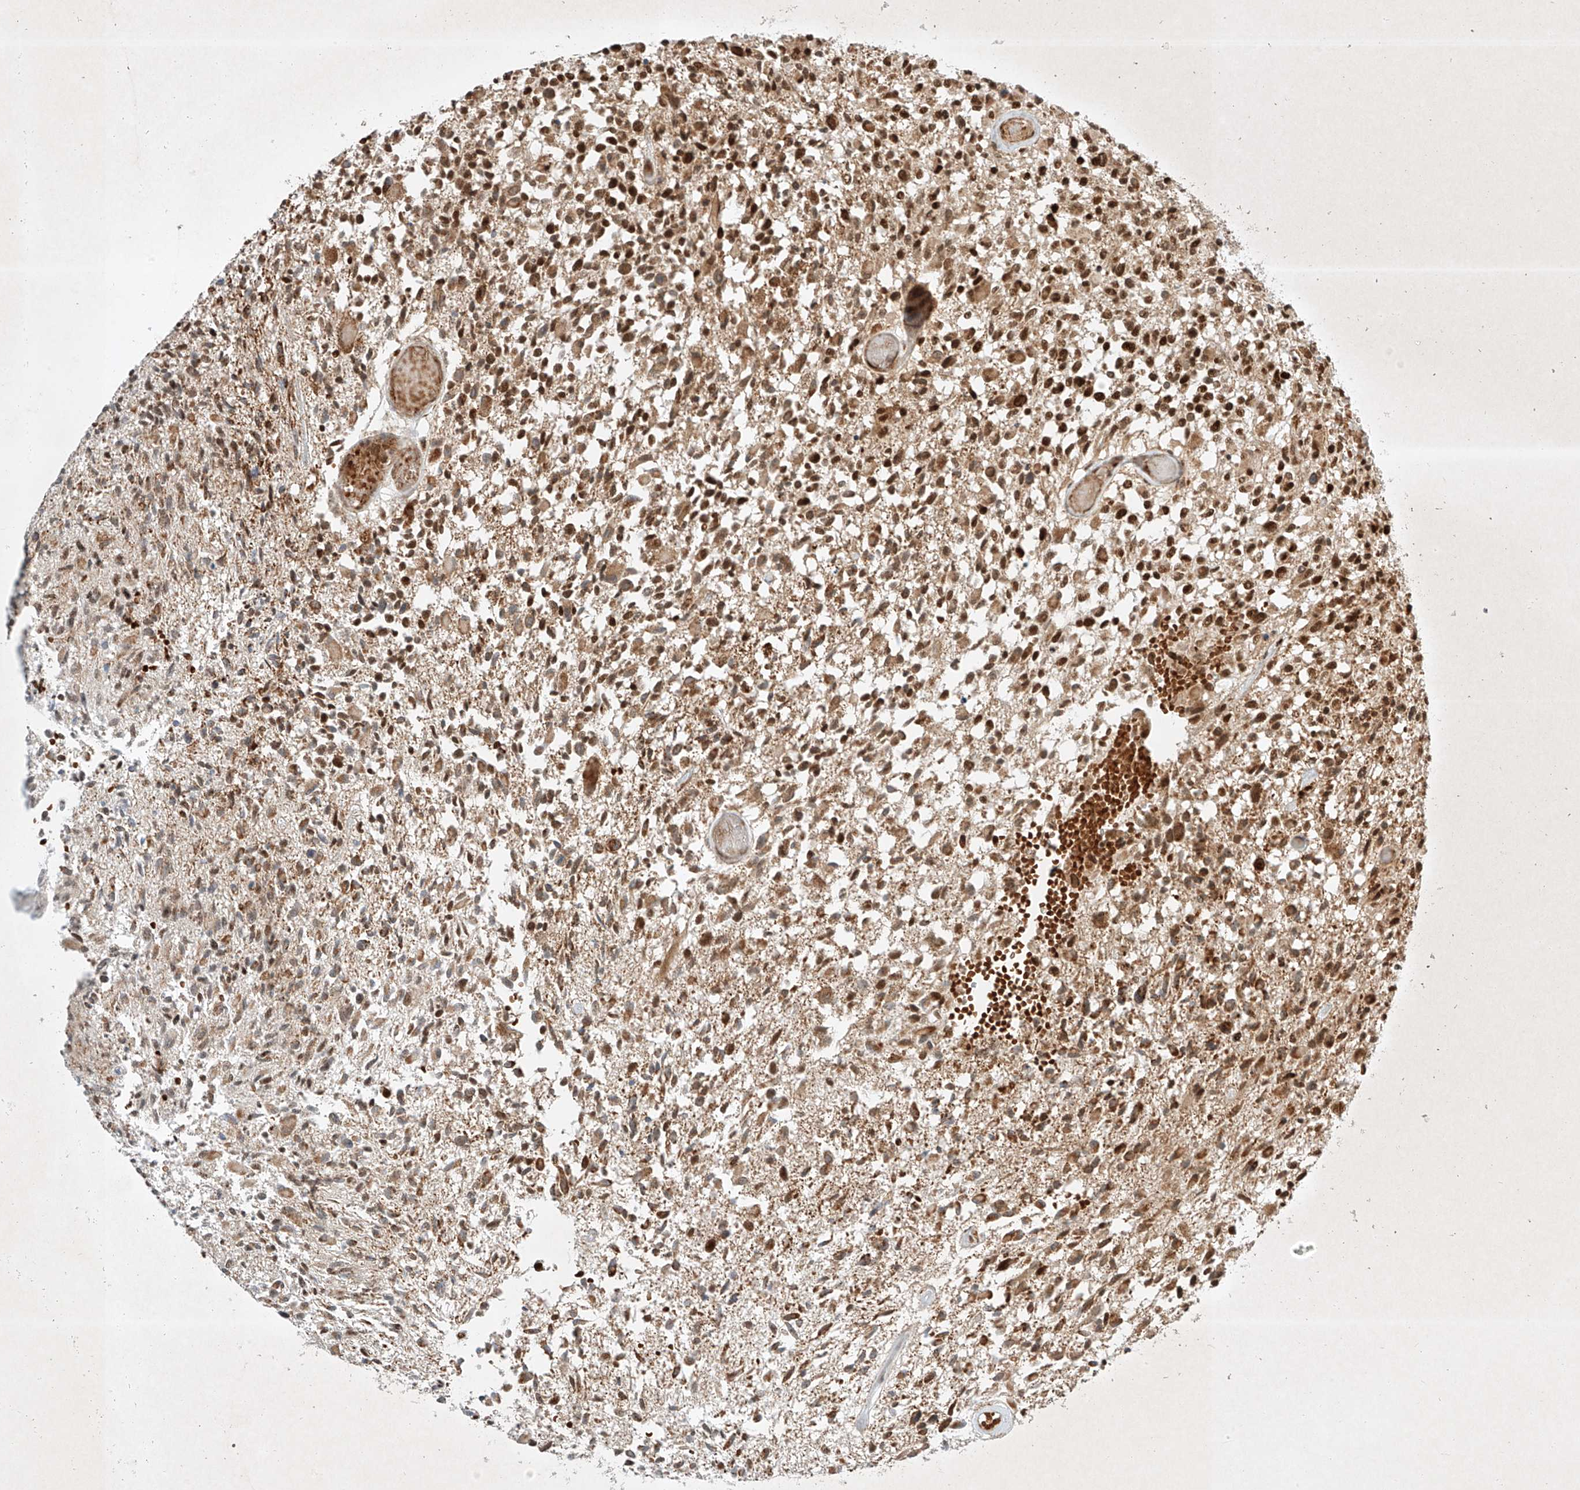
{"staining": {"intensity": "strong", "quantity": ">75%", "location": "nuclear"}, "tissue": "glioma", "cell_type": "Tumor cells", "image_type": "cancer", "snomed": [{"axis": "morphology", "description": "Glioma, malignant, High grade"}, {"axis": "morphology", "description": "Glioblastoma, NOS"}, {"axis": "topography", "description": "Brain"}], "caption": "This is a micrograph of IHC staining of malignant glioma (high-grade), which shows strong staining in the nuclear of tumor cells.", "gene": "EPG5", "patient": {"sex": "male", "age": 60}}